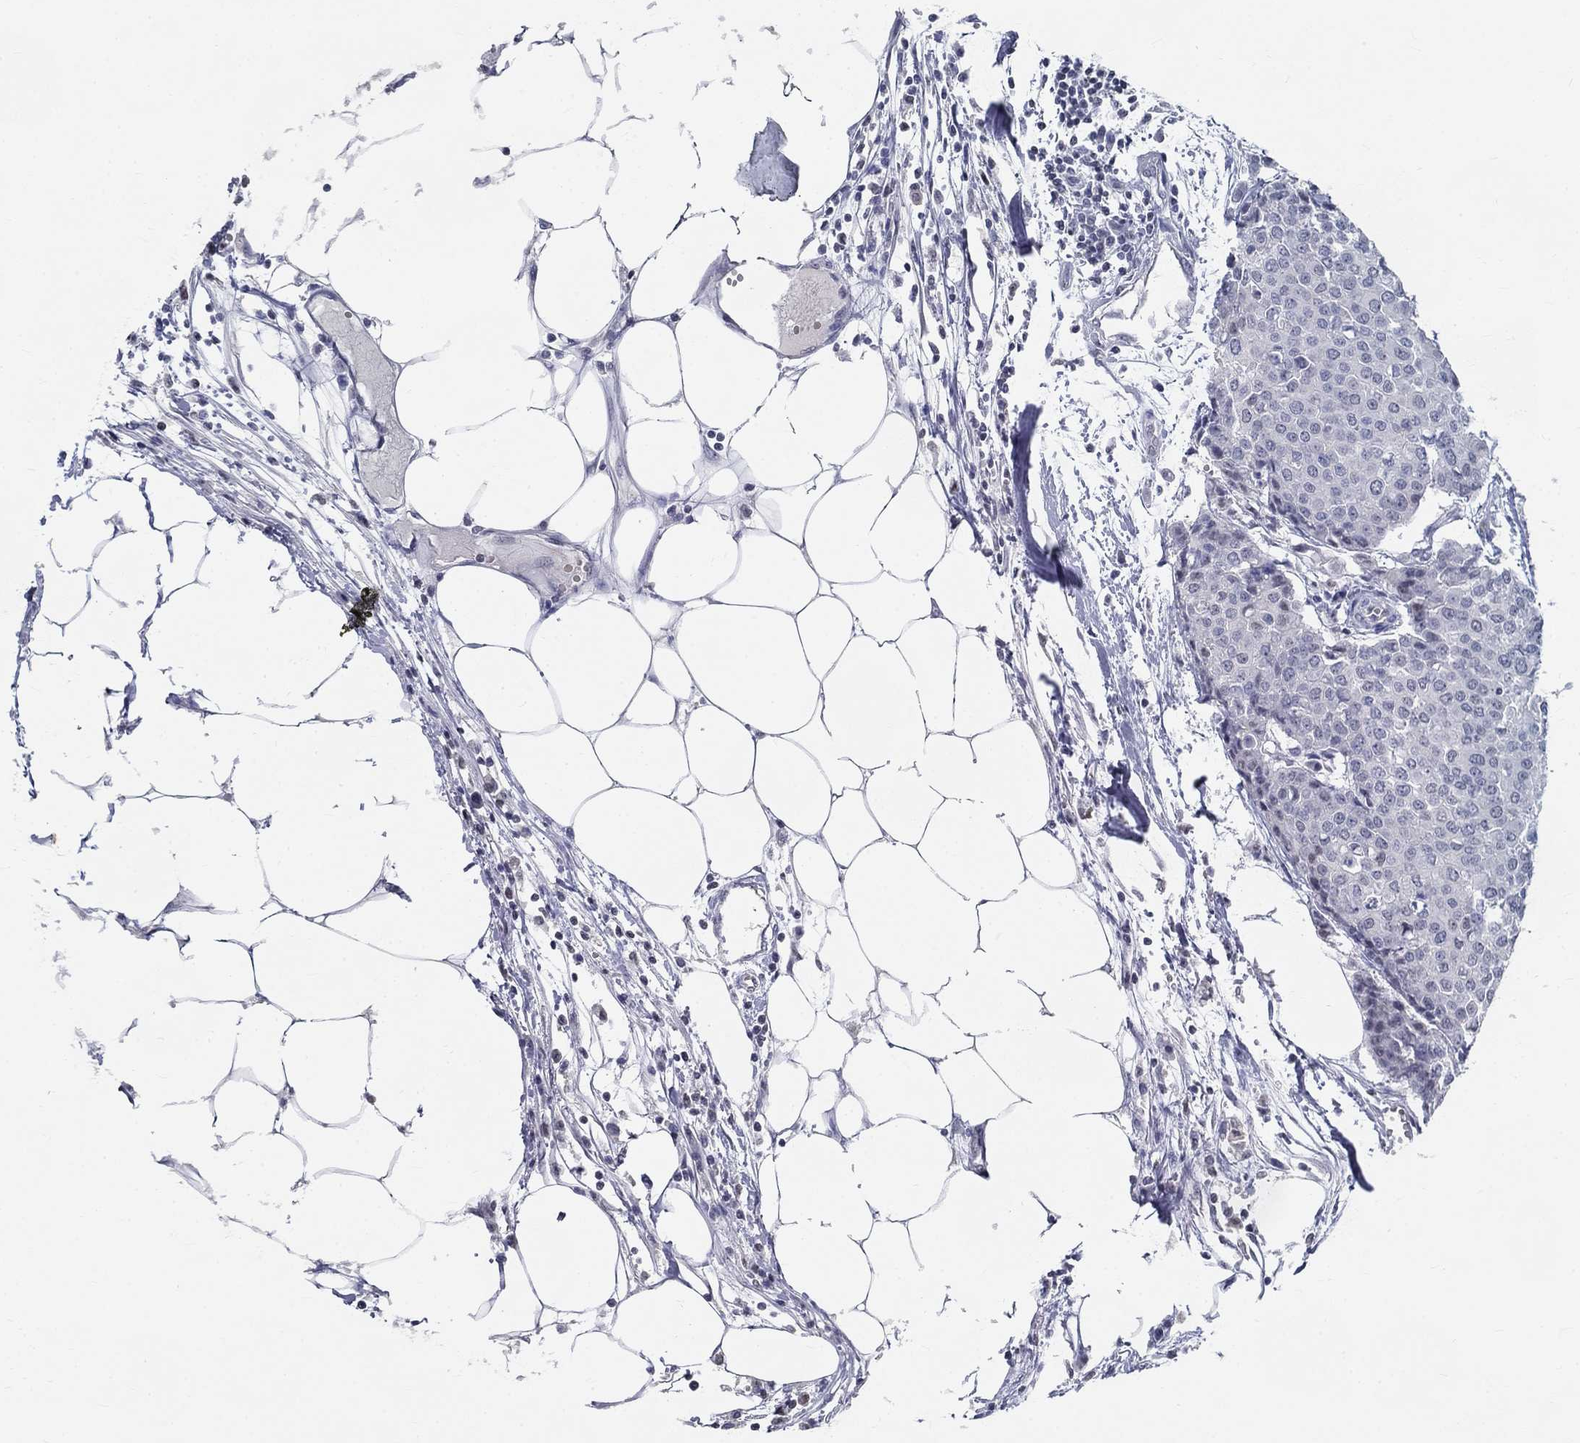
{"staining": {"intensity": "negative", "quantity": "none", "location": "none"}, "tissue": "carcinoid", "cell_type": "Tumor cells", "image_type": "cancer", "snomed": [{"axis": "morphology", "description": "Carcinoid, malignant, NOS"}, {"axis": "topography", "description": "Colon"}], "caption": "The histopathology image exhibits no significant positivity in tumor cells of carcinoid (malignant). (DAB immunohistochemistry (IHC), high magnification).", "gene": "GUCA1A", "patient": {"sex": "male", "age": 81}}